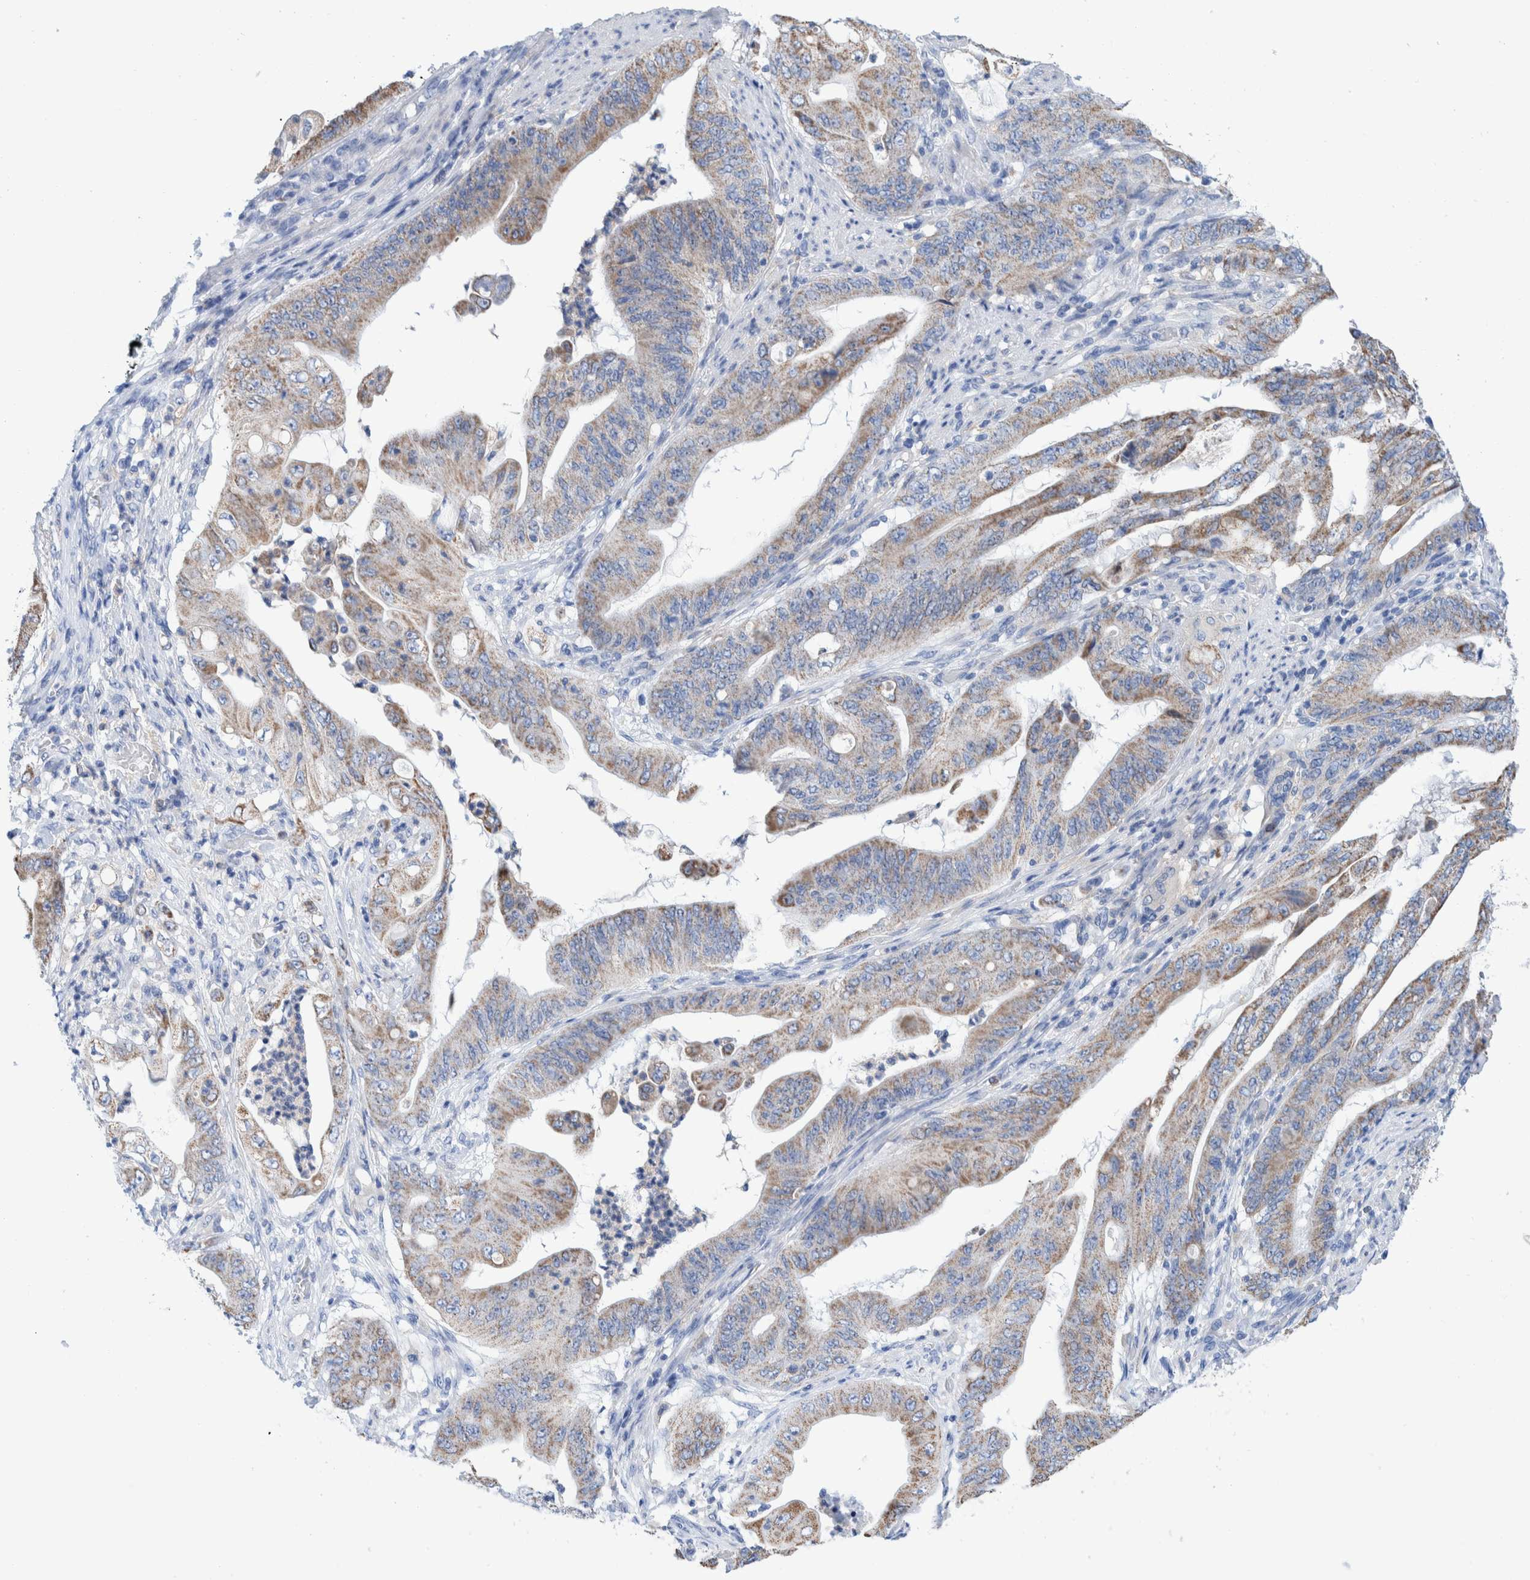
{"staining": {"intensity": "weak", "quantity": ">75%", "location": "cytoplasmic/membranous"}, "tissue": "stomach cancer", "cell_type": "Tumor cells", "image_type": "cancer", "snomed": [{"axis": "morphology", "description": "Adenocarcinoma, NOS"}, {"axis": "topography", "description": "Stomach"}], "caption": "There is low levels of weak cytoplasmic/membranous expression in tumor cells of stomach cancer (adenocarcinoma), as demonstrated by immunohistochemical staining (brown color).", "gene": "KRT14", "patient": {"sex": "female", "age": 73}}